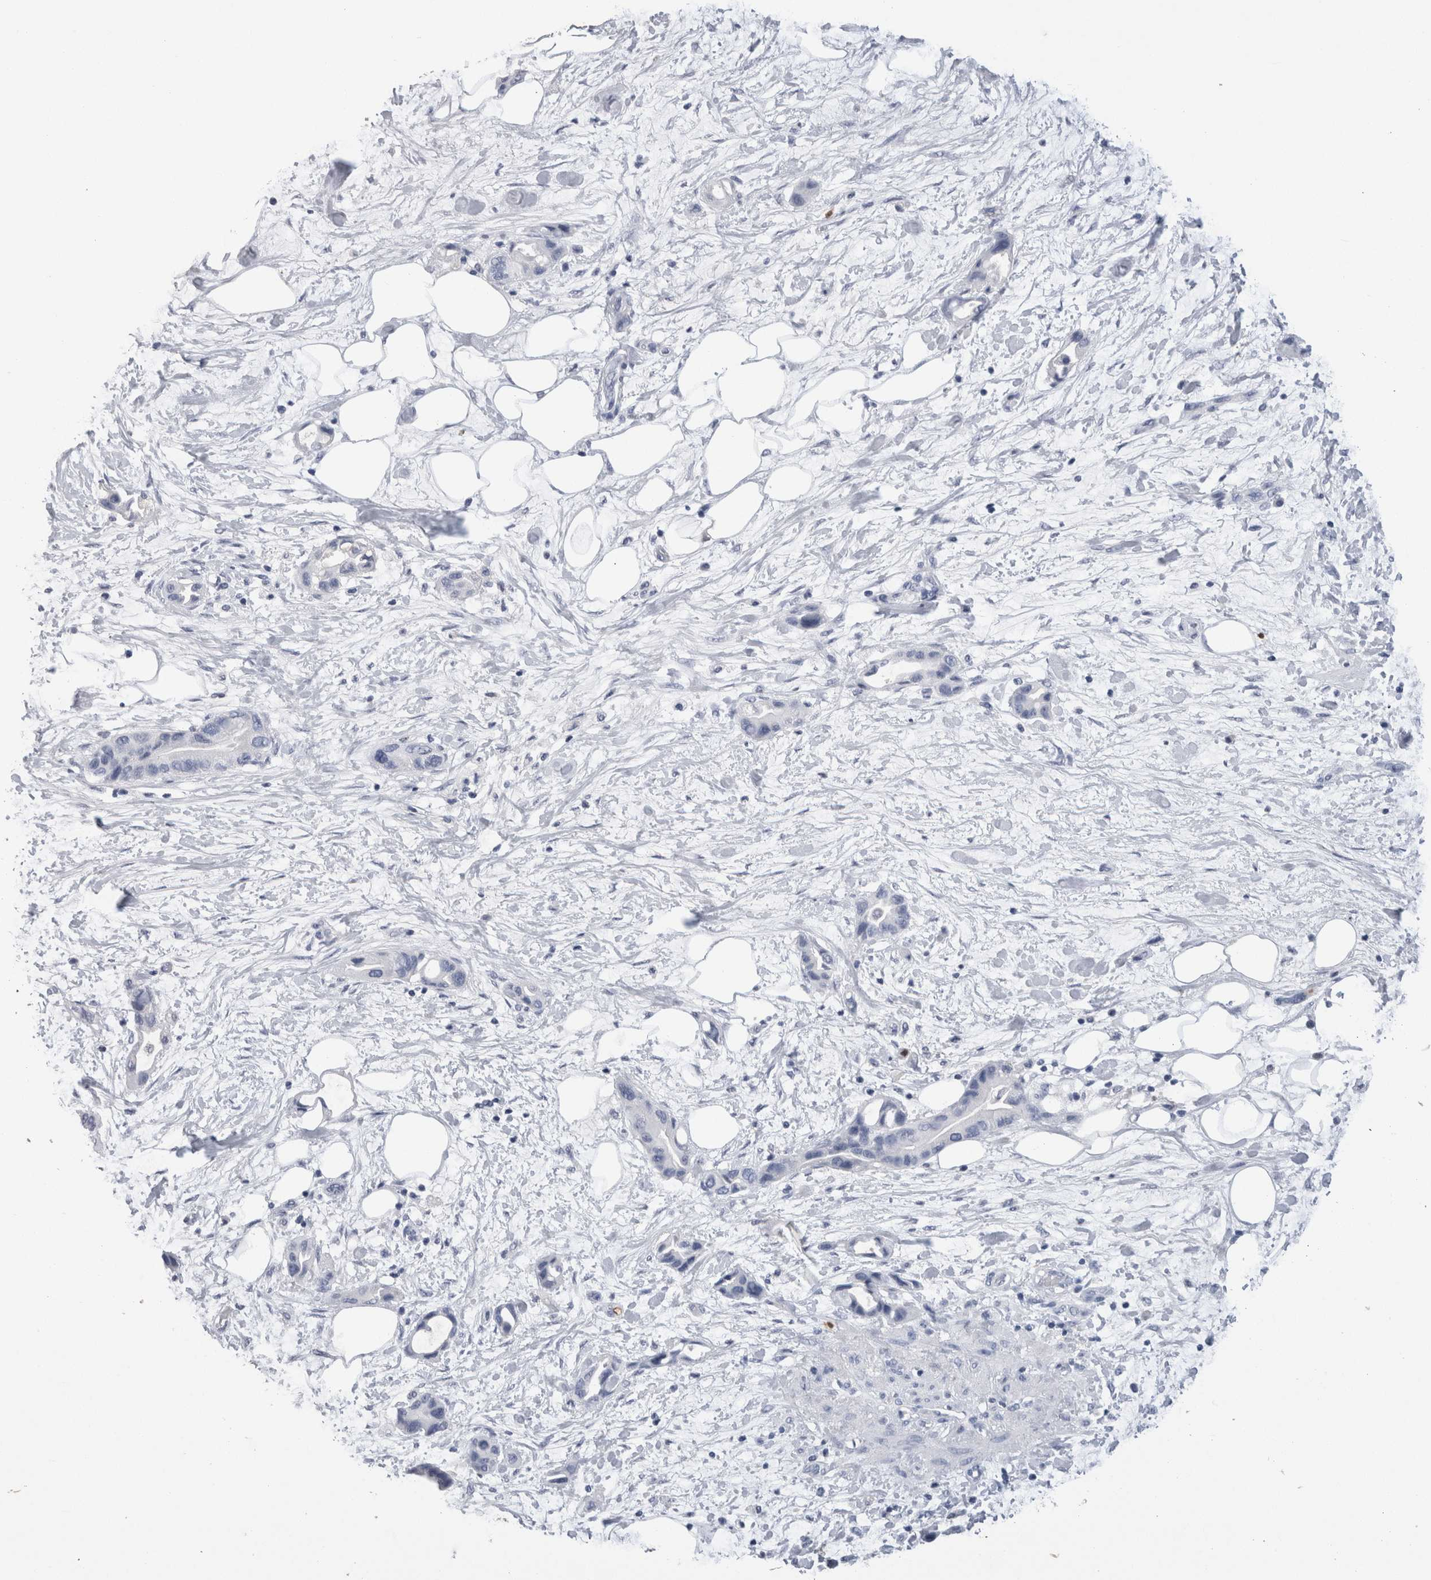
{"staining": {"intensity": "negative", "quantity": "none", "location": "none"}, "tissue": "pancreatic cancer", "cell_type": "Tumor cells", "image_type": "cancer", "snomed": [{"axis": "morphology", "description": "Adenocarcinoma, NOS"}, {"axis": "topography", "description": "Pancreas"}], "caption": "There is no significant expression in tumor cells of pancreatic cancer (adenocarcinoma).", "gene": "S100A12", "patient": {"sex": "female", "age": 57}}